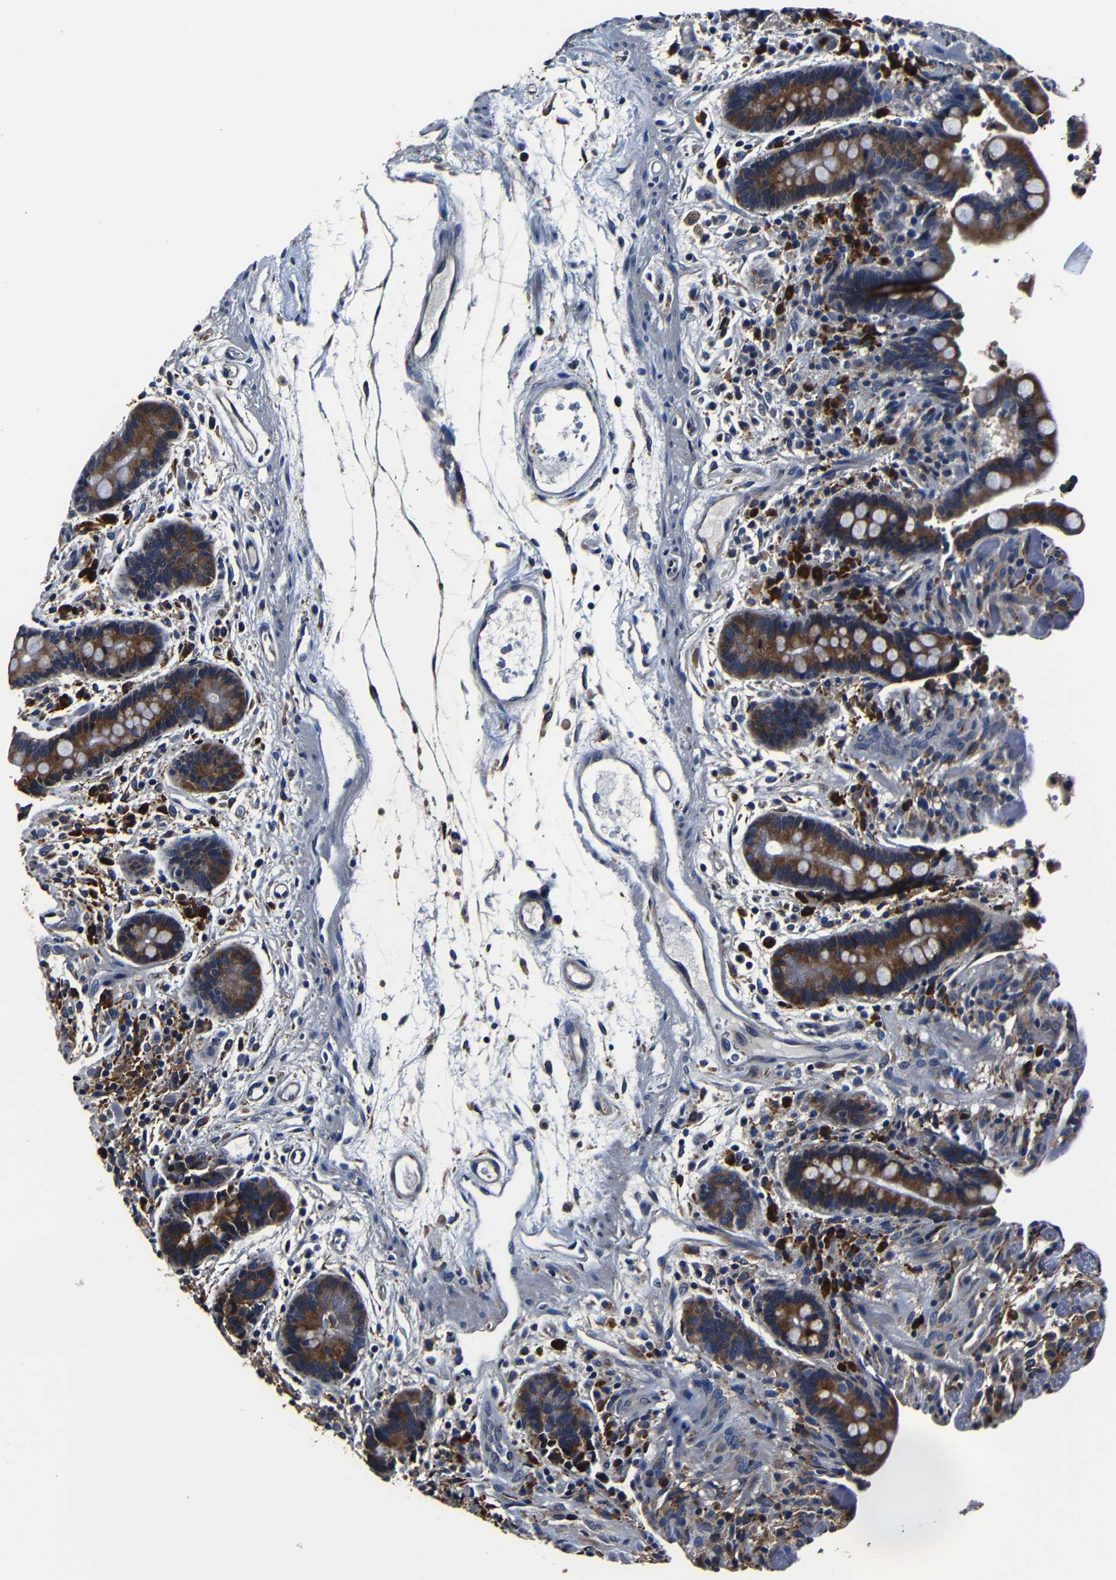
{"staining": {"intensity": "negative", "quantity": "none", "location": "none"}, "tissue": "colon", "cell_type": "Endothelial cells", "image_type": "normal", "snomed": [{"axis": "morphology", "description": "Normal tissue, NOS"}, {"axis": "topography", "description": "Colon"}], "caption": "This image is of unremarkable colon stained with IHC to label a protein in brown with the nuclei are counter-stained blue. There is no staining in endothelial cells. (Stains: DAB (3,3'-diaminobenzidine) IHC with hematoxylin counter stain, Microscopy: brightfield microscopy at high magnification).", "gene": "SCN9A", "patient": {"sex": "male", "age": 73}}